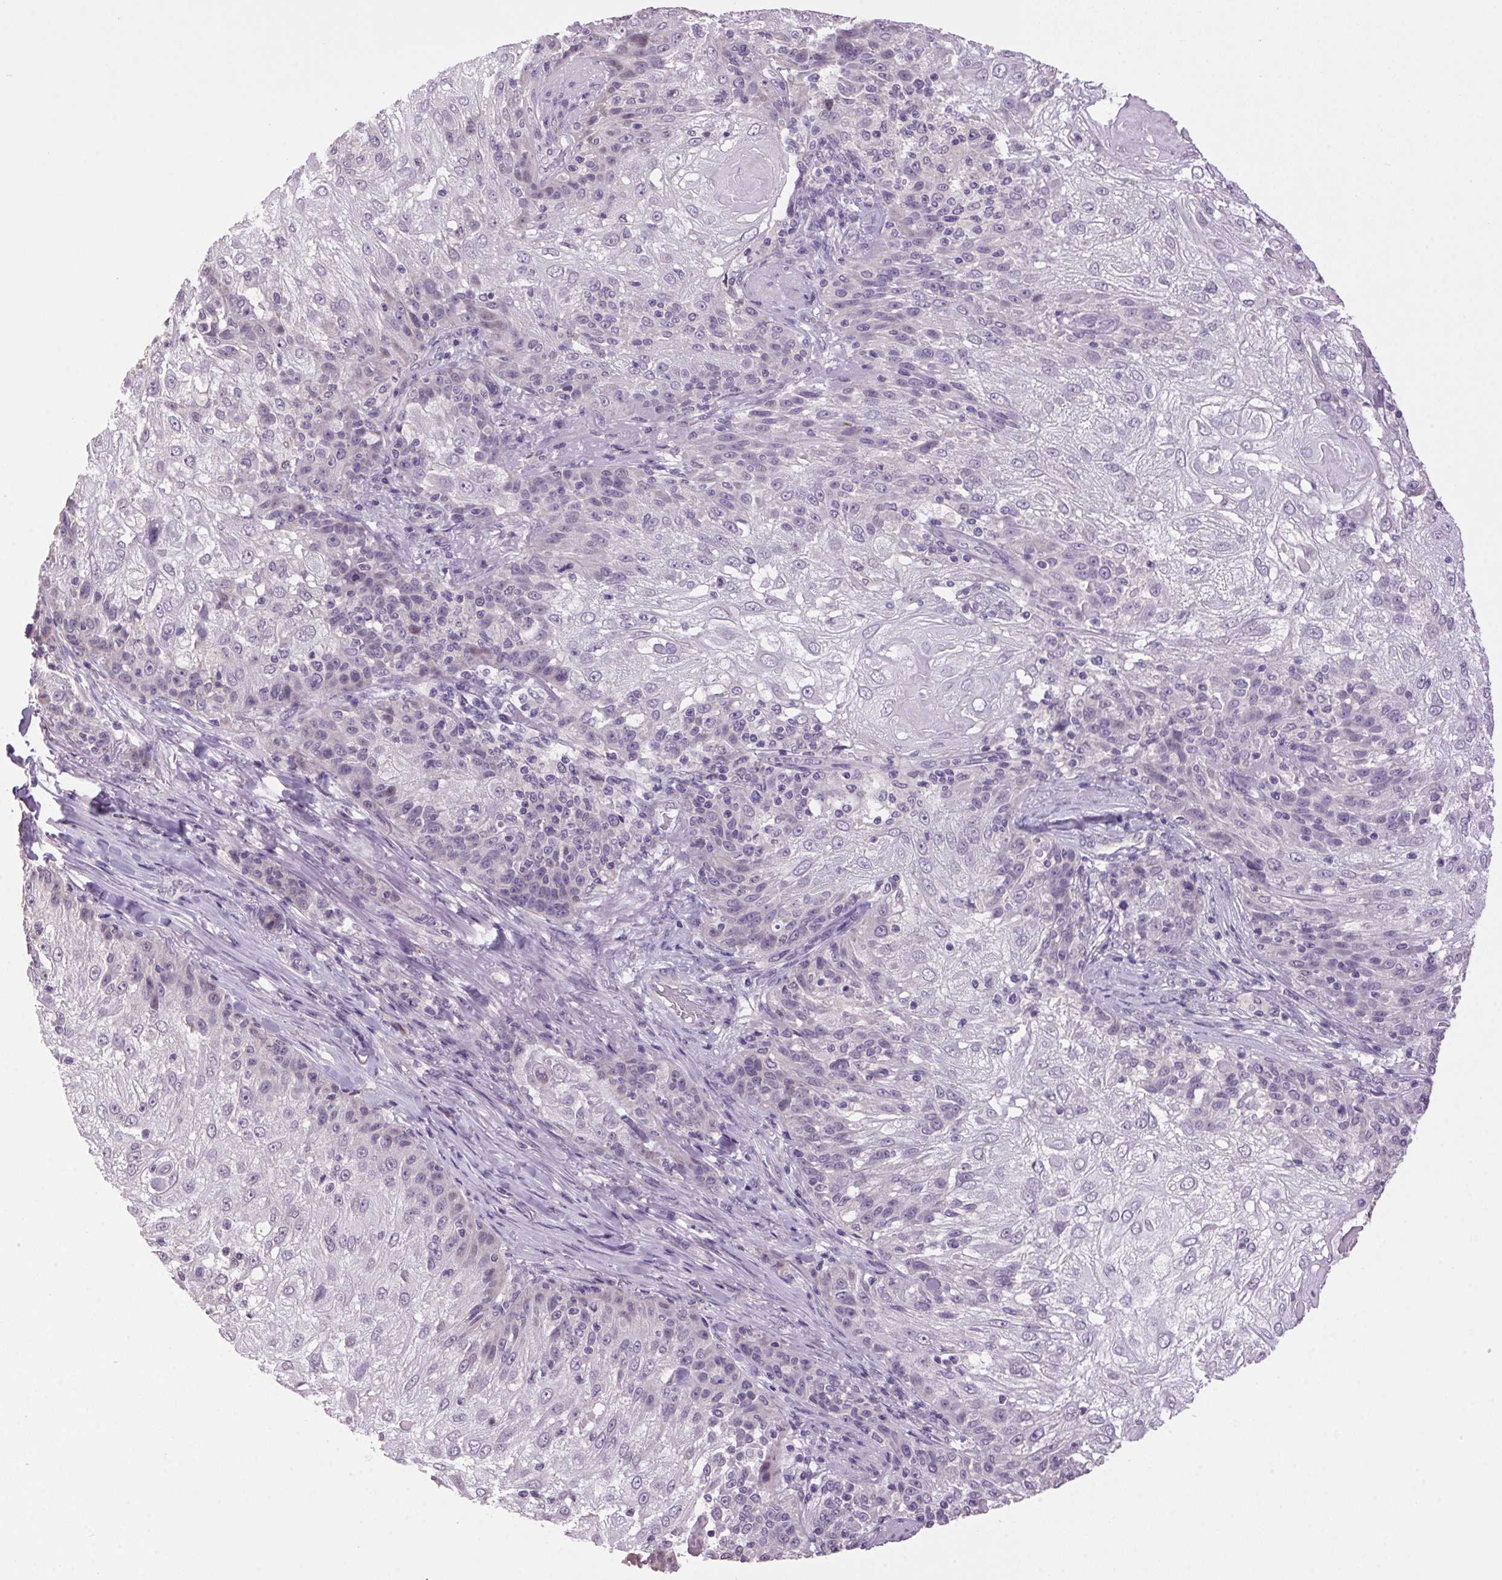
{"staining": {"intensity": "negative", "quantity": "none", "location": "none"}, "tissue": "skin cancer", "cell_type": "Tumor cells", "image_type": "cancer", "snomed": [{"axis": "morphology", "description": "Normal tissue, NOS"}, {"axis": "morphology", "description": "Squamous cell carcinoma, NOS"}, {"axis": "topography", "description": "Skin"}], "caption": "An image of skin cancer stained for a protein reveals no brown staining in tumor cells.", "gene": "VWA3B", "patient": {"sex": "female", "age": 83}}